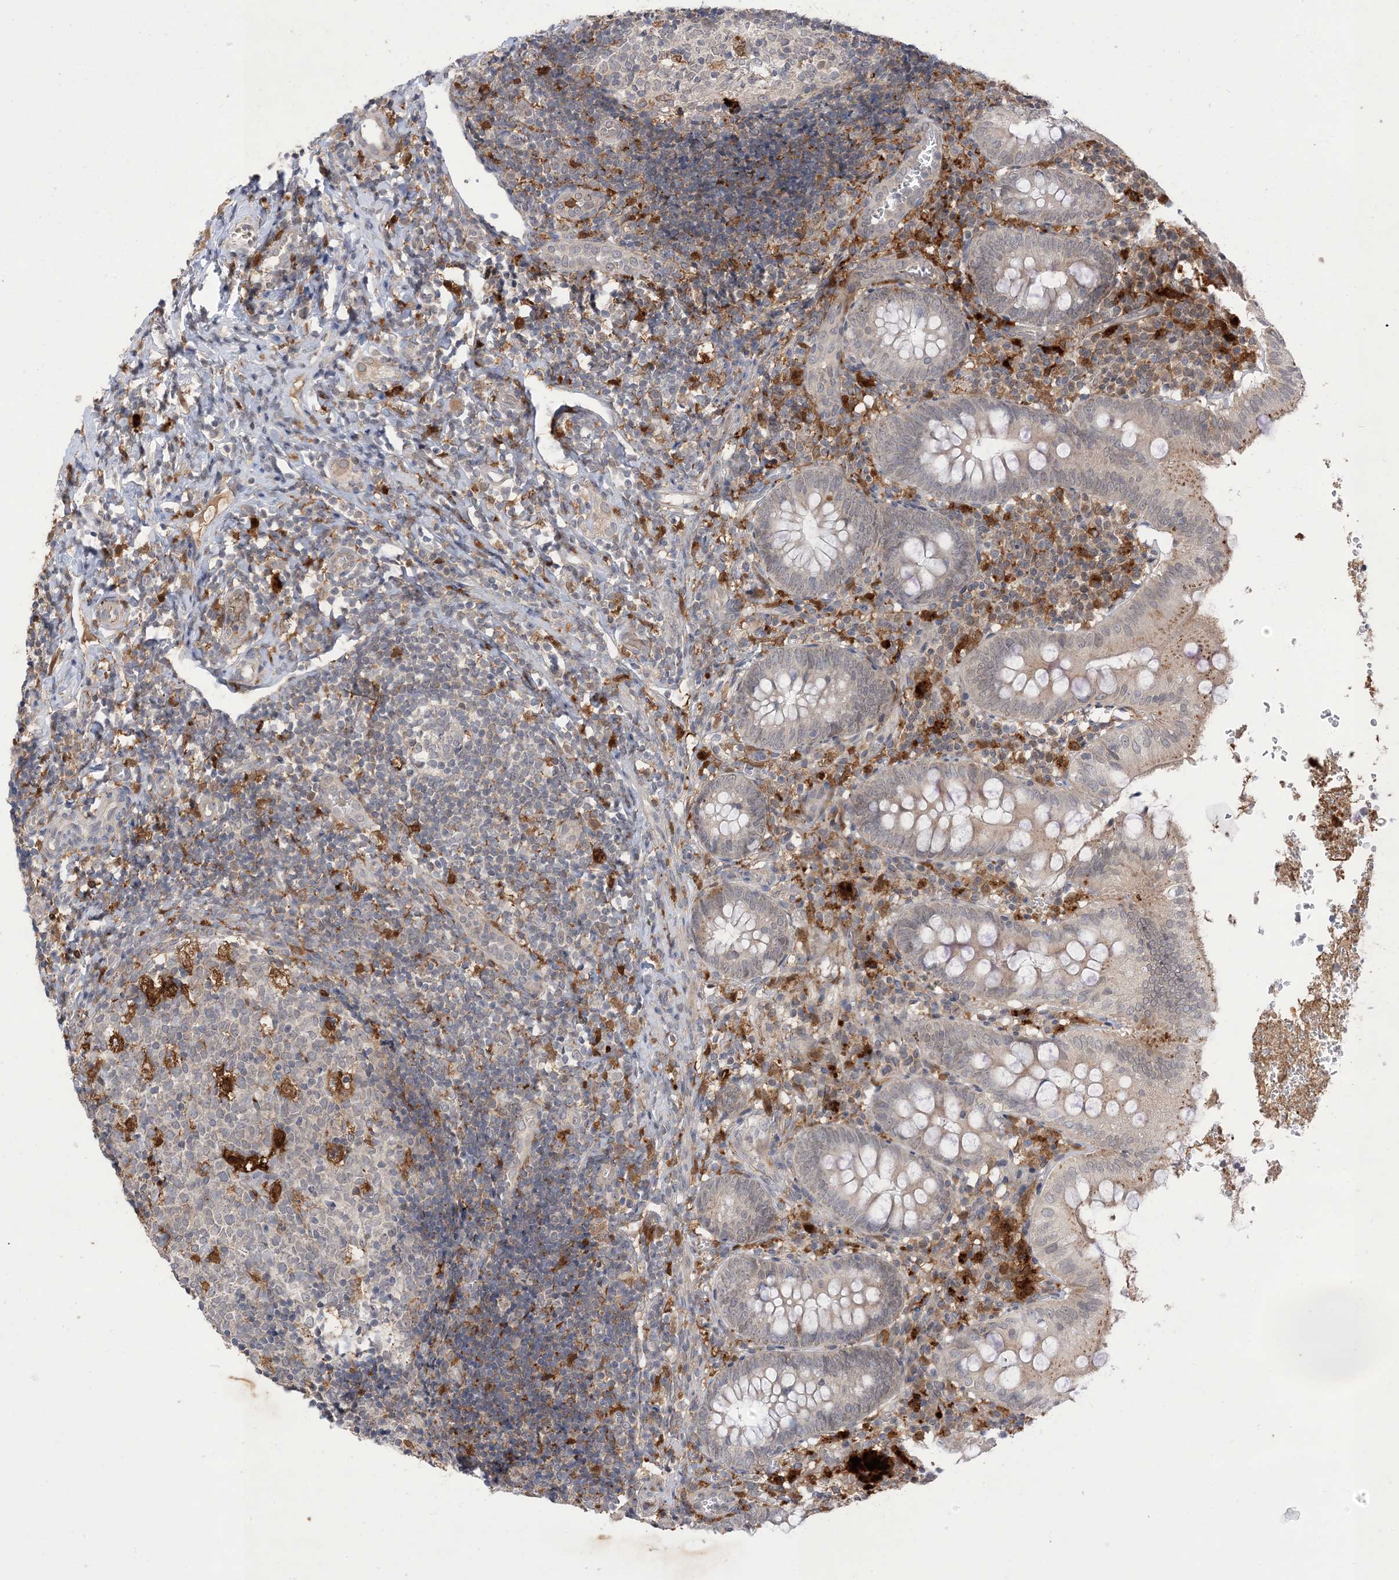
{"staining": {"intensity": "moderate", "quantity": "<25%", "location": "cytoplasmic/membranous"}, "tissue": "appendix", "cell_type": "Glandular cells", "image_type": "normal", "snomed": [{"axis": "morphology", "description": "Normal tissue, NOS"}, {"axis": "topography", "description": "Appendix"}], "caption": "IHC of benign appendix shows low levels of moderate cytoplasmic/membranous positivity in about <25% of glandular cells.", "gene": "NAGK", "patient": {"sex": "male", "age": 8}}